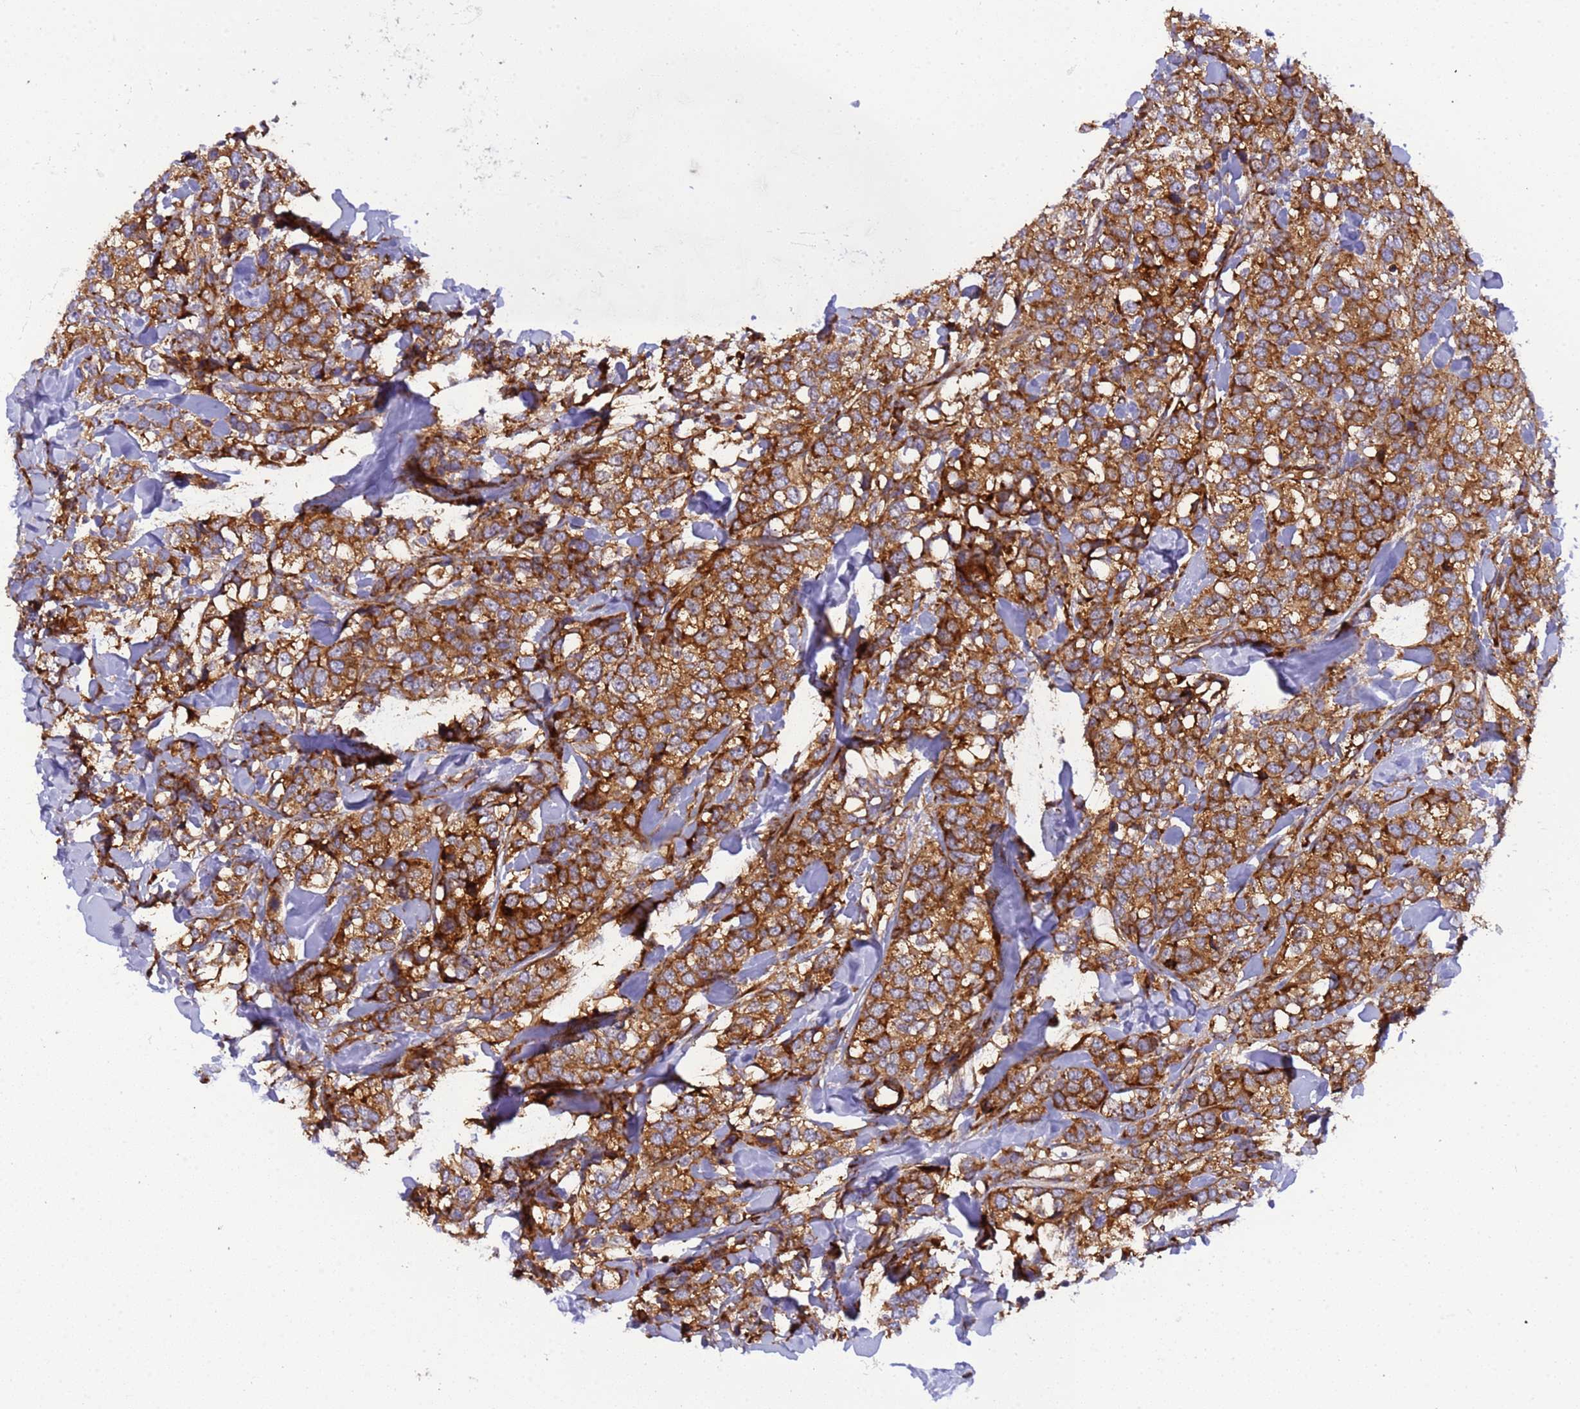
{"staining": {"intensity": "strong", "quantity": ">75%", "location": "cytoplasmic/membranous"}, "tissue": "breast cancer", "cell_type": "Tumor cells", "image_type": "cancer", "snomed": [{"axis": "morphology", "description": "Lobular carcinoma"}, {"axis": "topography", "description": "Breast"}], "caption": "Protein expression analysis of lobular carcinoma (breast) demonstrates strong cytoplasmic/membranous staining in about >75% of tumor cells.", "gene": "RPL36", "patient": {"sex": "female", "age": 59}}